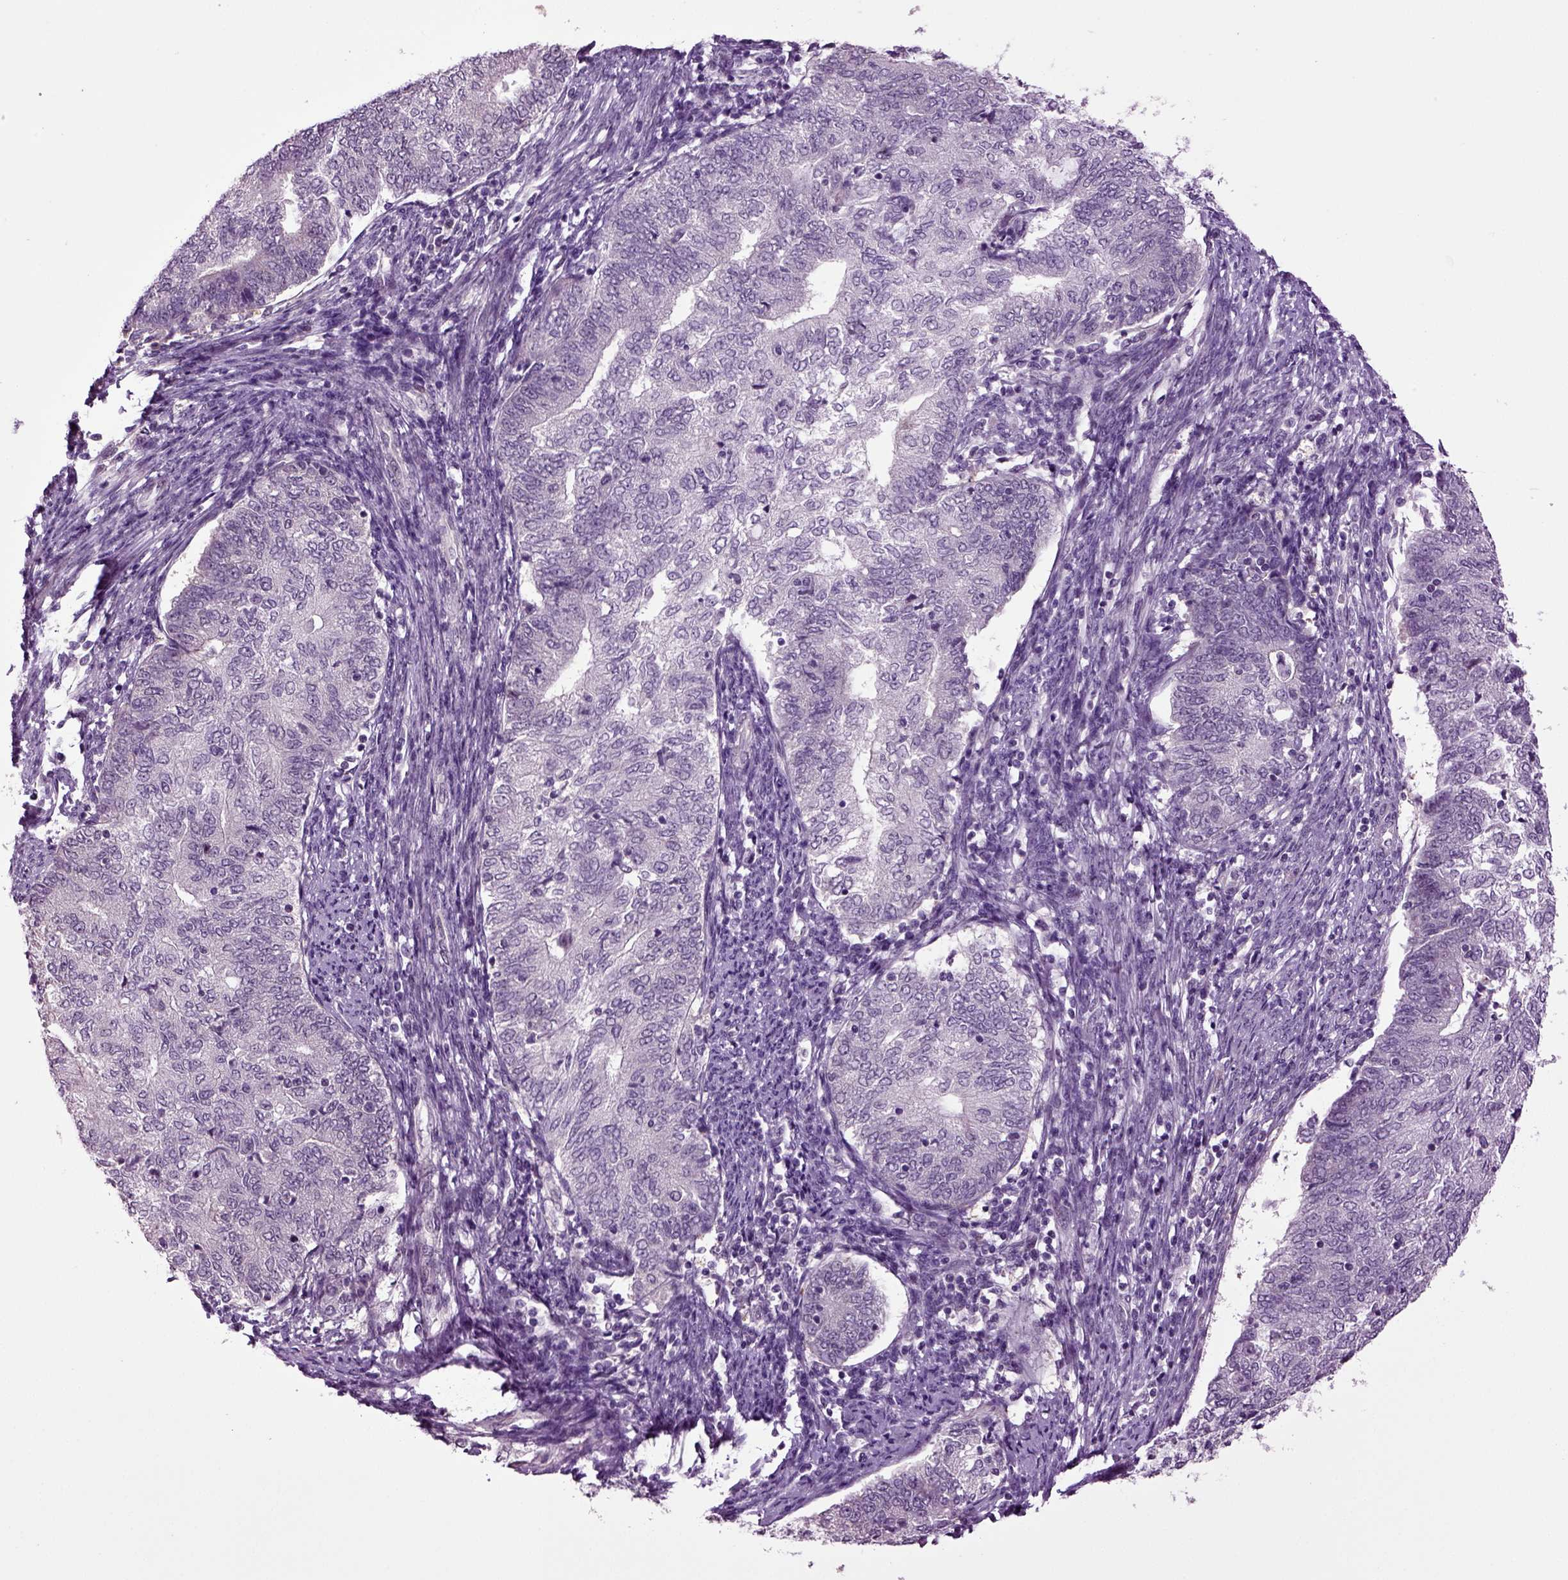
{"staining": {"intensity": "negative", "quantity": "none", "location": "none"}, "tissue": "endometrial cancer", "cell_type": "Tumor cells", "image_type": "cancer", "snomed": [{"axis": "morphology", "description": "Adenocarcinoma, NOS"}, {"axis": "topography", "description": "Endometrium"}], "caption": "Photomicrograph shows no significant protein positivity in tumor cells of adenocarcinoma (endometrial).", "gene": "PLCH2", "patient": {"sex": "female", "age": 65}}